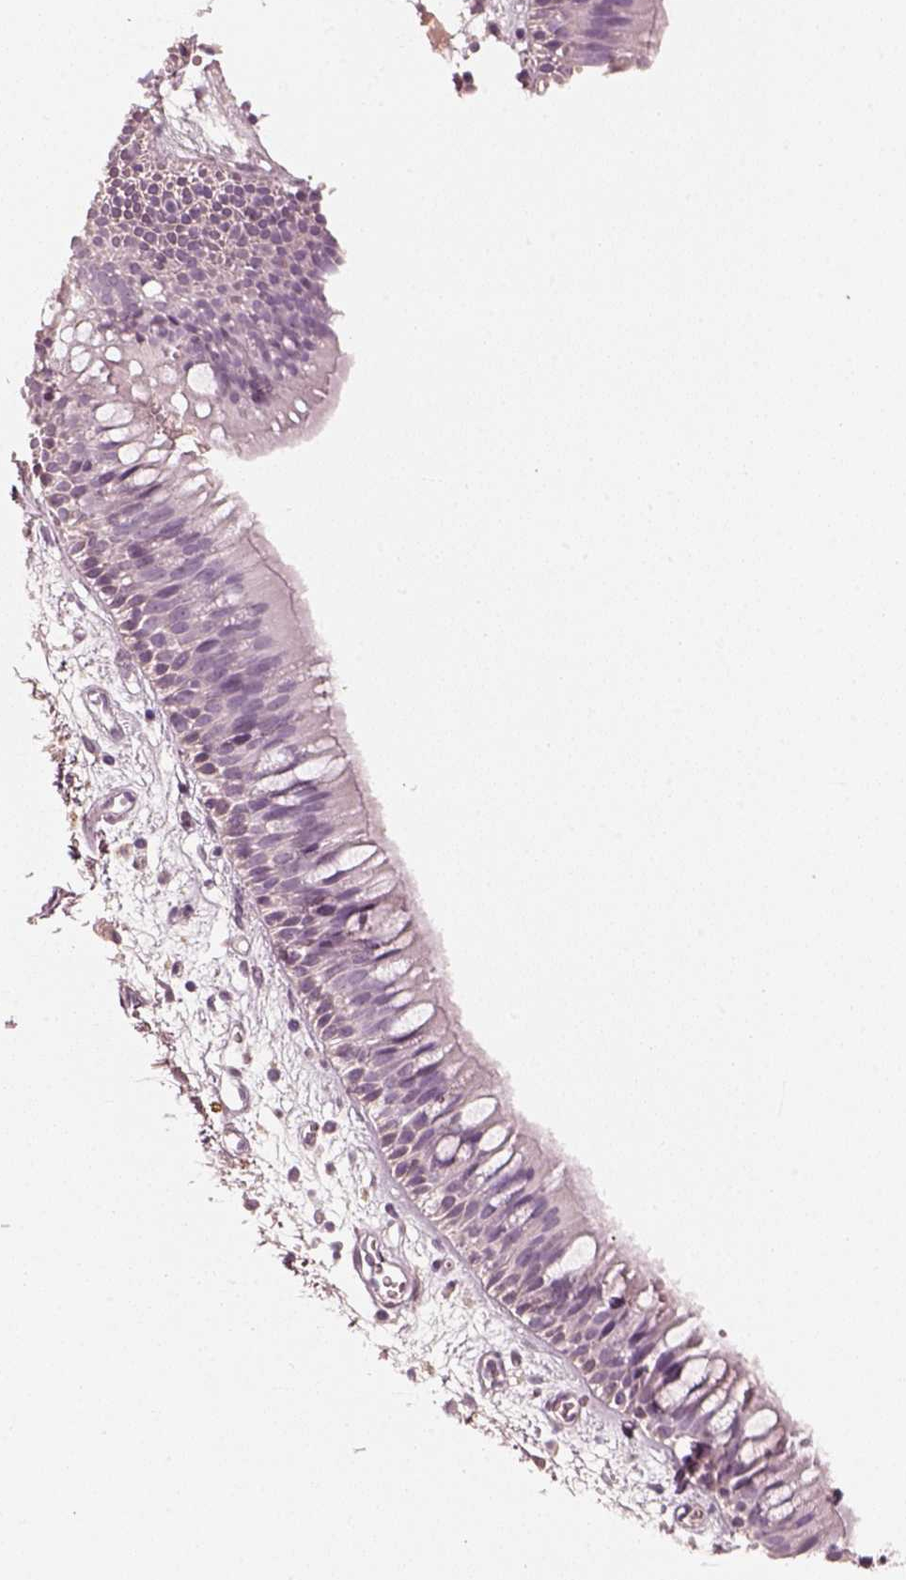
{"staining": {"intensity": "negative", "quantity": "none", "location": "none"}, "tissue": "bronchus", "cell_type": "Respiratory epithelial cells", "image_type": "normal", "snomed": [{"axis": "morphology", "description": "Normal tissue, NOS"}, {"axis": "morphology", "description": "Squamous cell carcinoma, NOS"}, {"axis": "topography", "description": "Cartilage tissue"}, {"axis": "topography", "description": "Bronchus"}, {"axis": "topography", "description": "Lung"}], "caption": "This is an immunohistochemistry (IHC) histopathology image of unremarkable human bronchus. There is no positivity in respiratory epithelial cells.", "gene": "RS1", "patient": {"sex": "male", "age": 66}}